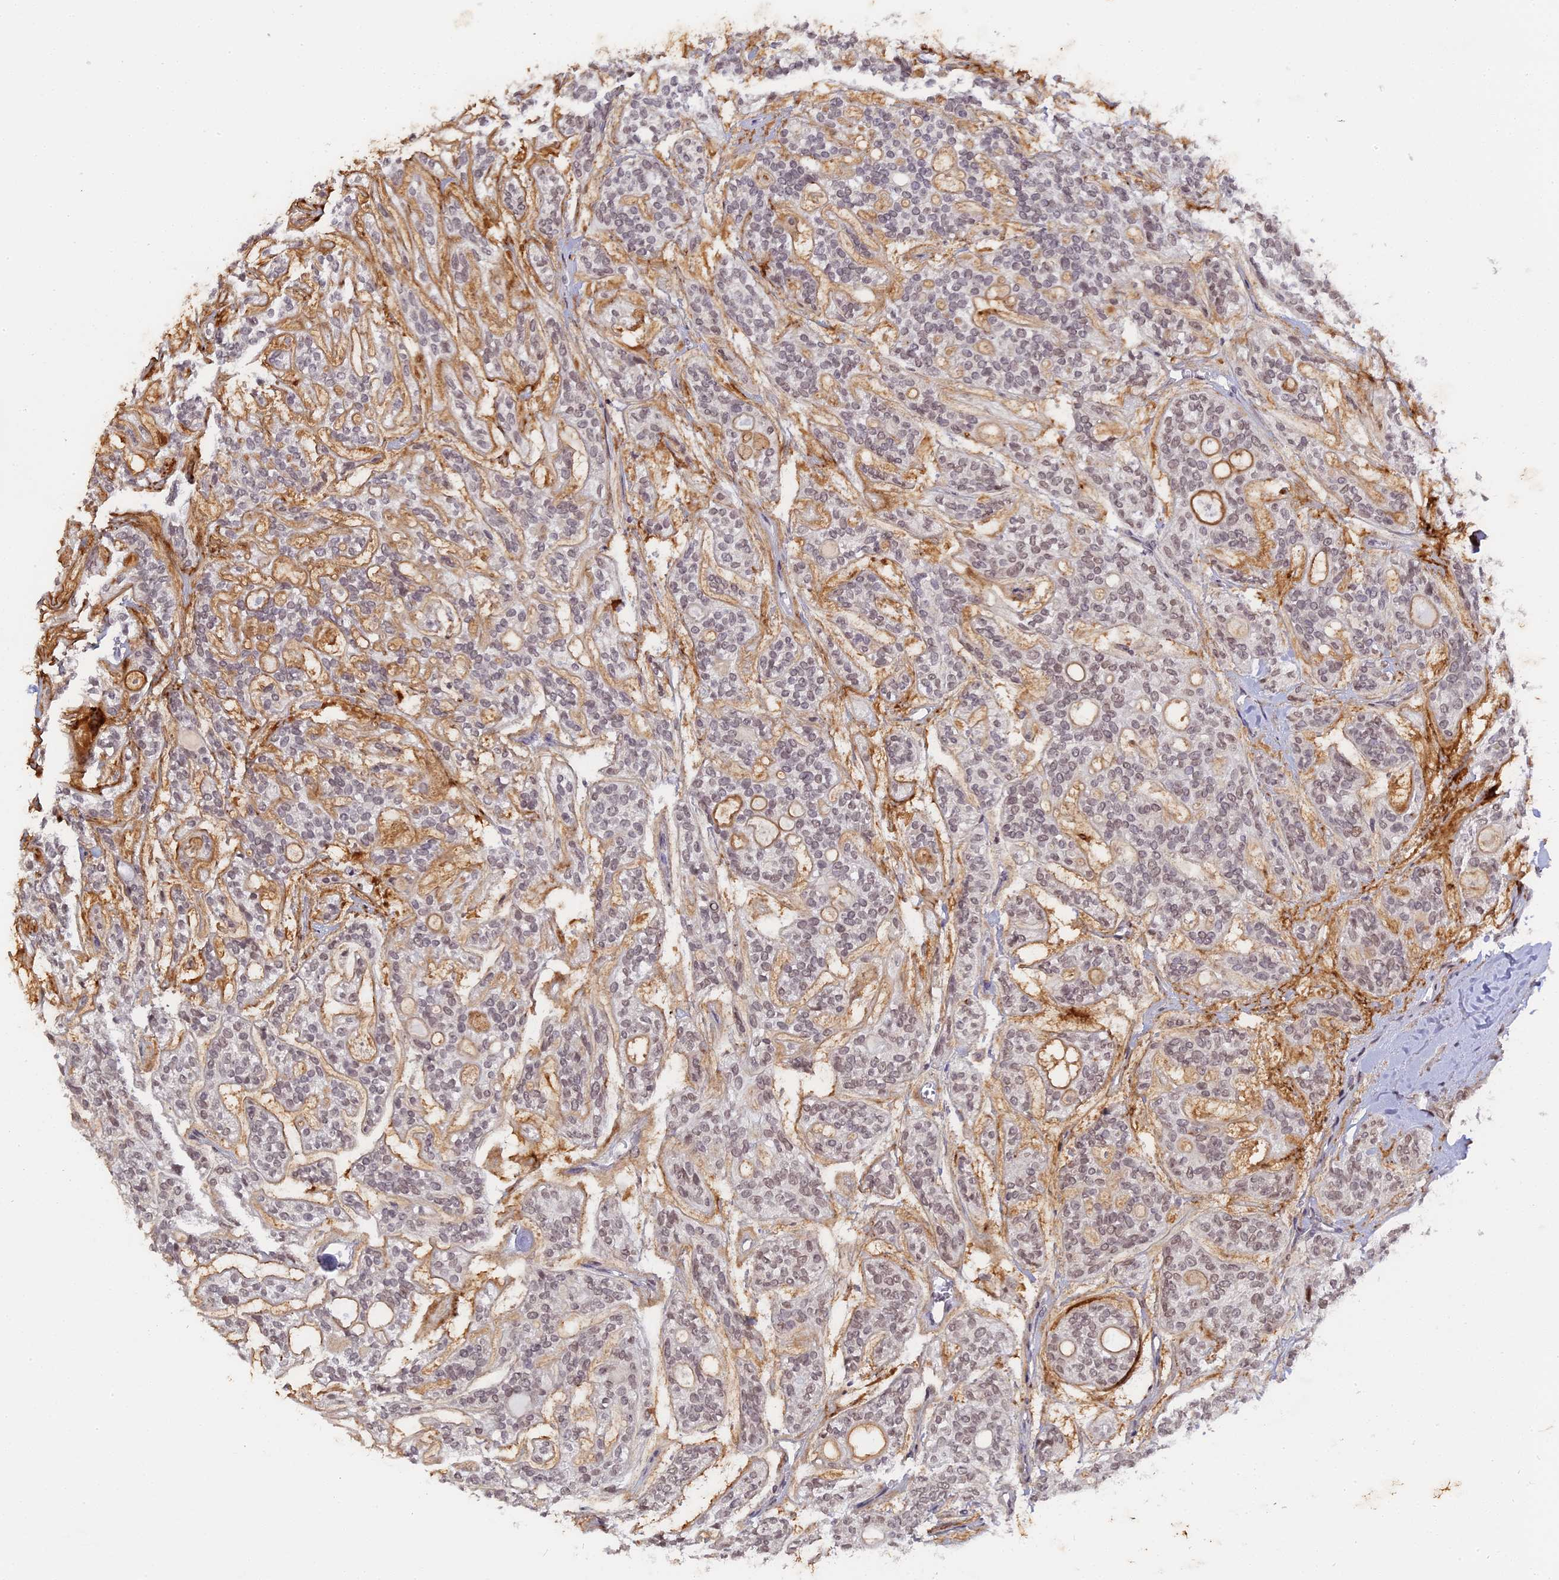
{"staining": {"intensity": "negative", "quantity": "none", "location": "none"}, "tissue": "head and neck cancer", "cell_type": "Tumor cells", "image_type": "cancer", "snomed": [{"axis": "morphology", "description": "Adenocarcinoma, NOS"}, {"axis": "topography", "description": "Head-Neck"}], "caption": "The micrograph demonstrates no staining of tumor cells in adenocarcinoma (head and neck). (Stains: DAB (3,3'-diaminobenzidine) immunohistochemistry with hematoxylin counter stain, Microscopy: brightfield microscopy at high magnification).", "gene": "PYGO1", "patient": {"sex": "male", "age": 66}}